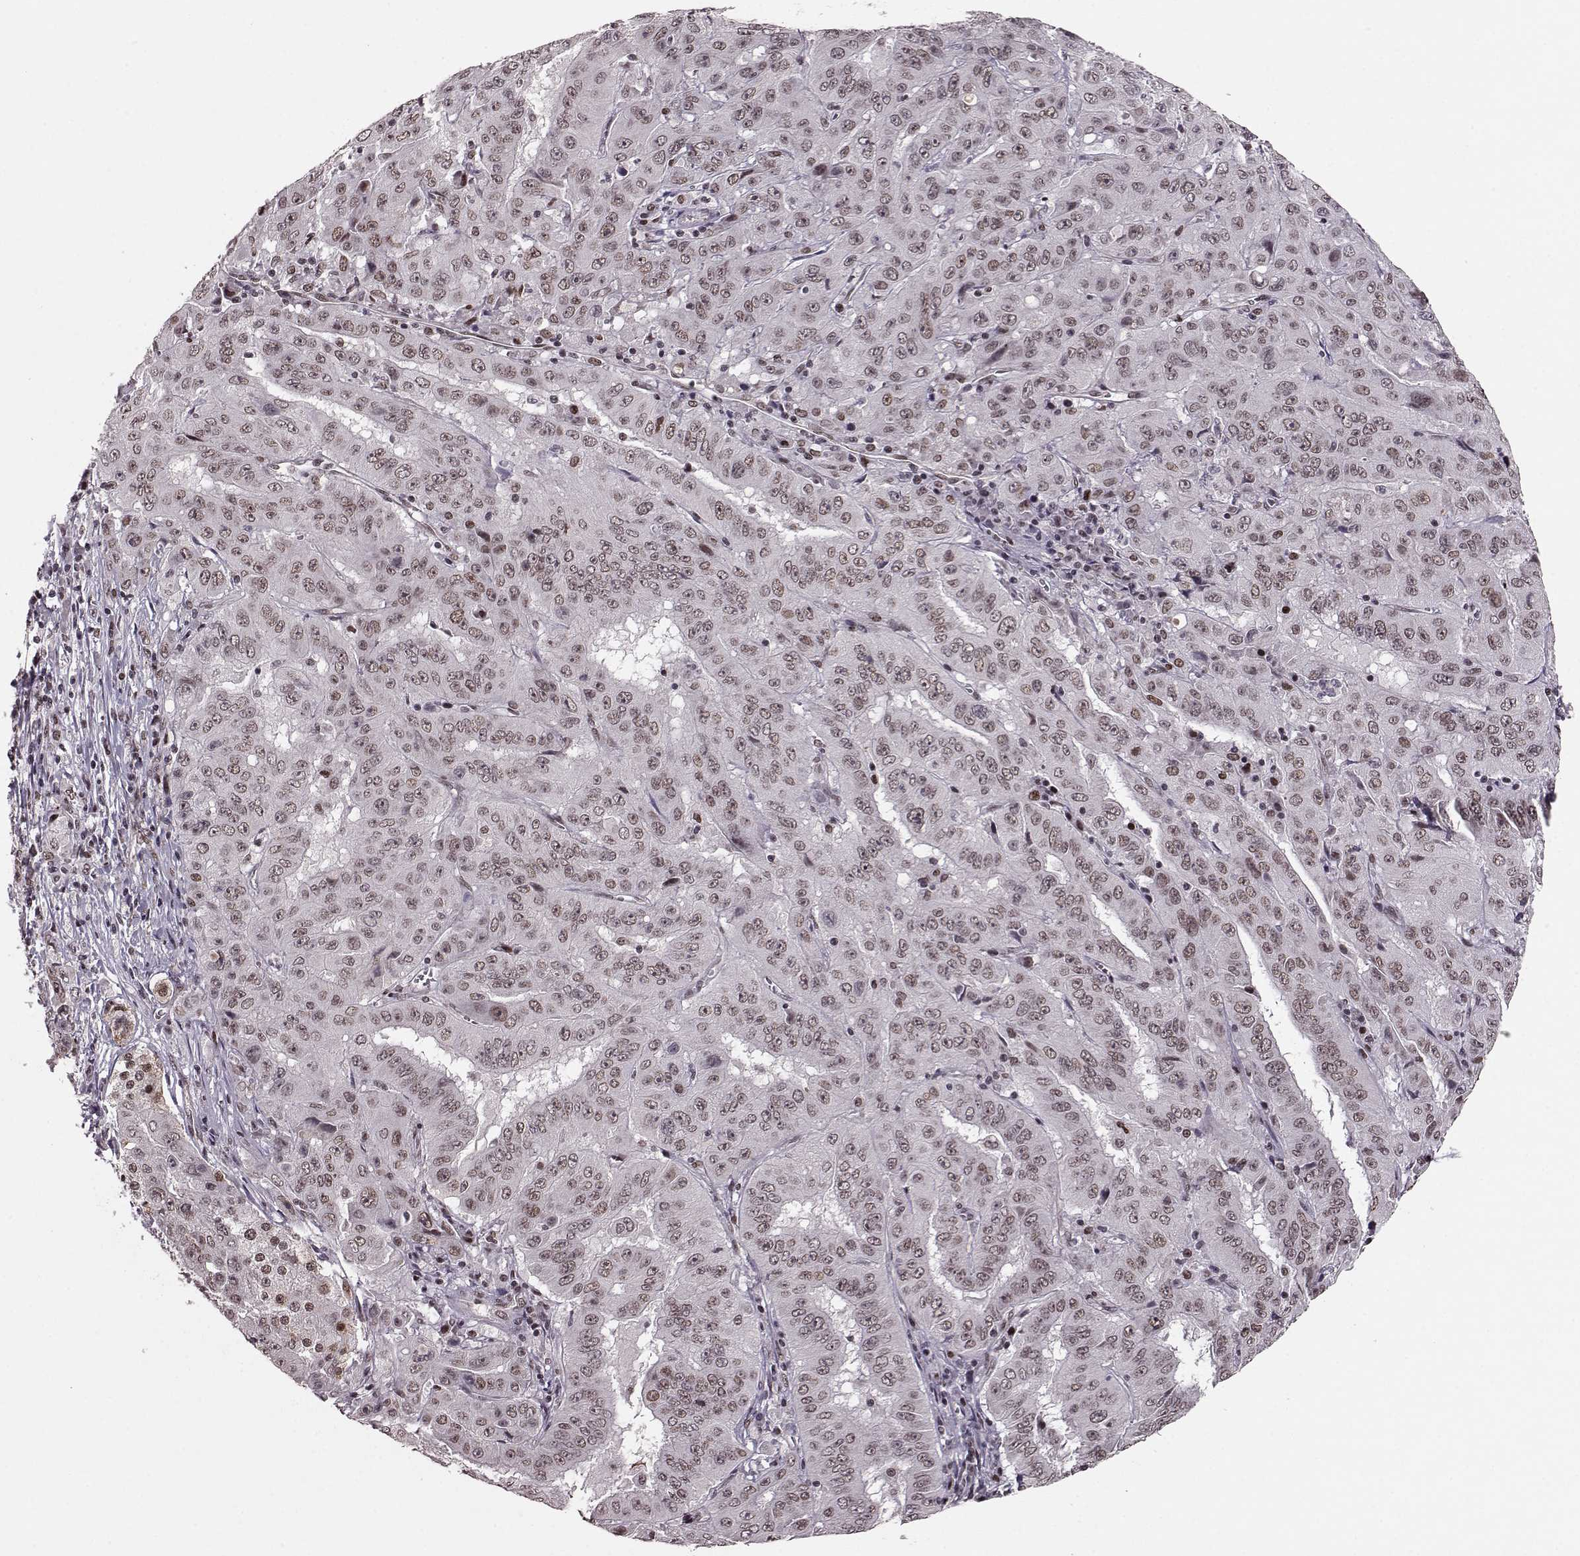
{"staining": {"intensity": "weak", "quantity": ">75%", "location": "nuclear"}, "tissue": "pancreatic cancer", "cell_type": "Tumor cells", "image_type": "cancer", "snomed": [{"axis": "morphology", "description": "Adenocarcinoma, NOS"}, {"axis": "topography", "description": "Pancreas"}], "caption": "This photomicrograph exhibits immunohistochemistry staining of human pancreatic cancer (adenocarcinoma), with low weak nuclear positivity in about >75% of tumor cells.", "gene": "RRAGD", "patient": {"sex": "male", "age": 63}}